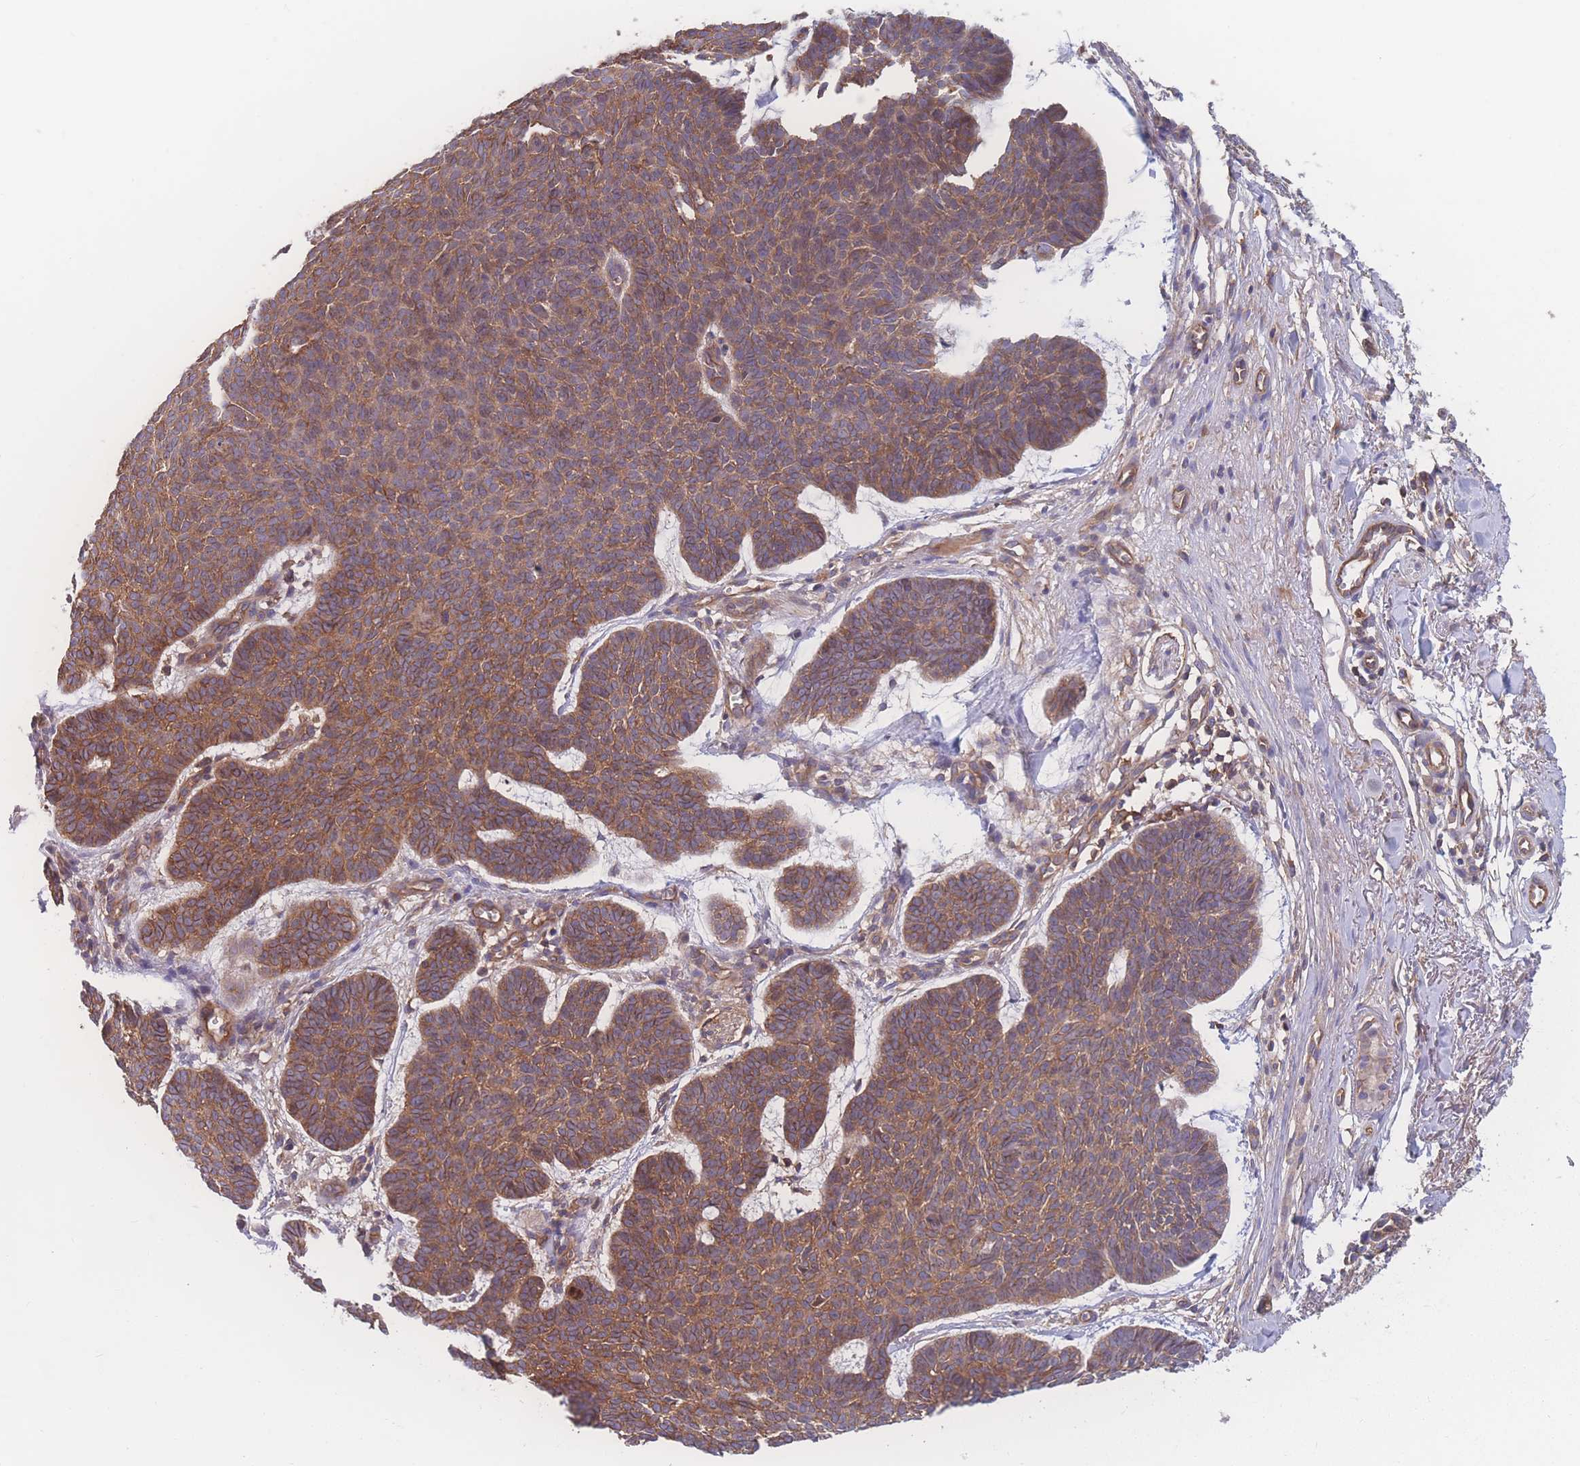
{"staining": {"intensity": "moderate", "quantity": ">75%", "location": "cytoplasmic/membranous"}, "tissue": "skin cancer", "cell_type": "Tumor cells", "image_type": "cancer", "snomed": [{"axis": "morphology", "description": "Basal cell carcinoma"}, {"axis": "topography", "description": "Skin"}], "caption": "A high-resolution image shows IHC staining of skin cancer, which displays moderate cytoplasmic/membranous expression in about >75% of tumor cells.", "gene": "CFAP97", "patient": {"sex": "female", "age": 74}}